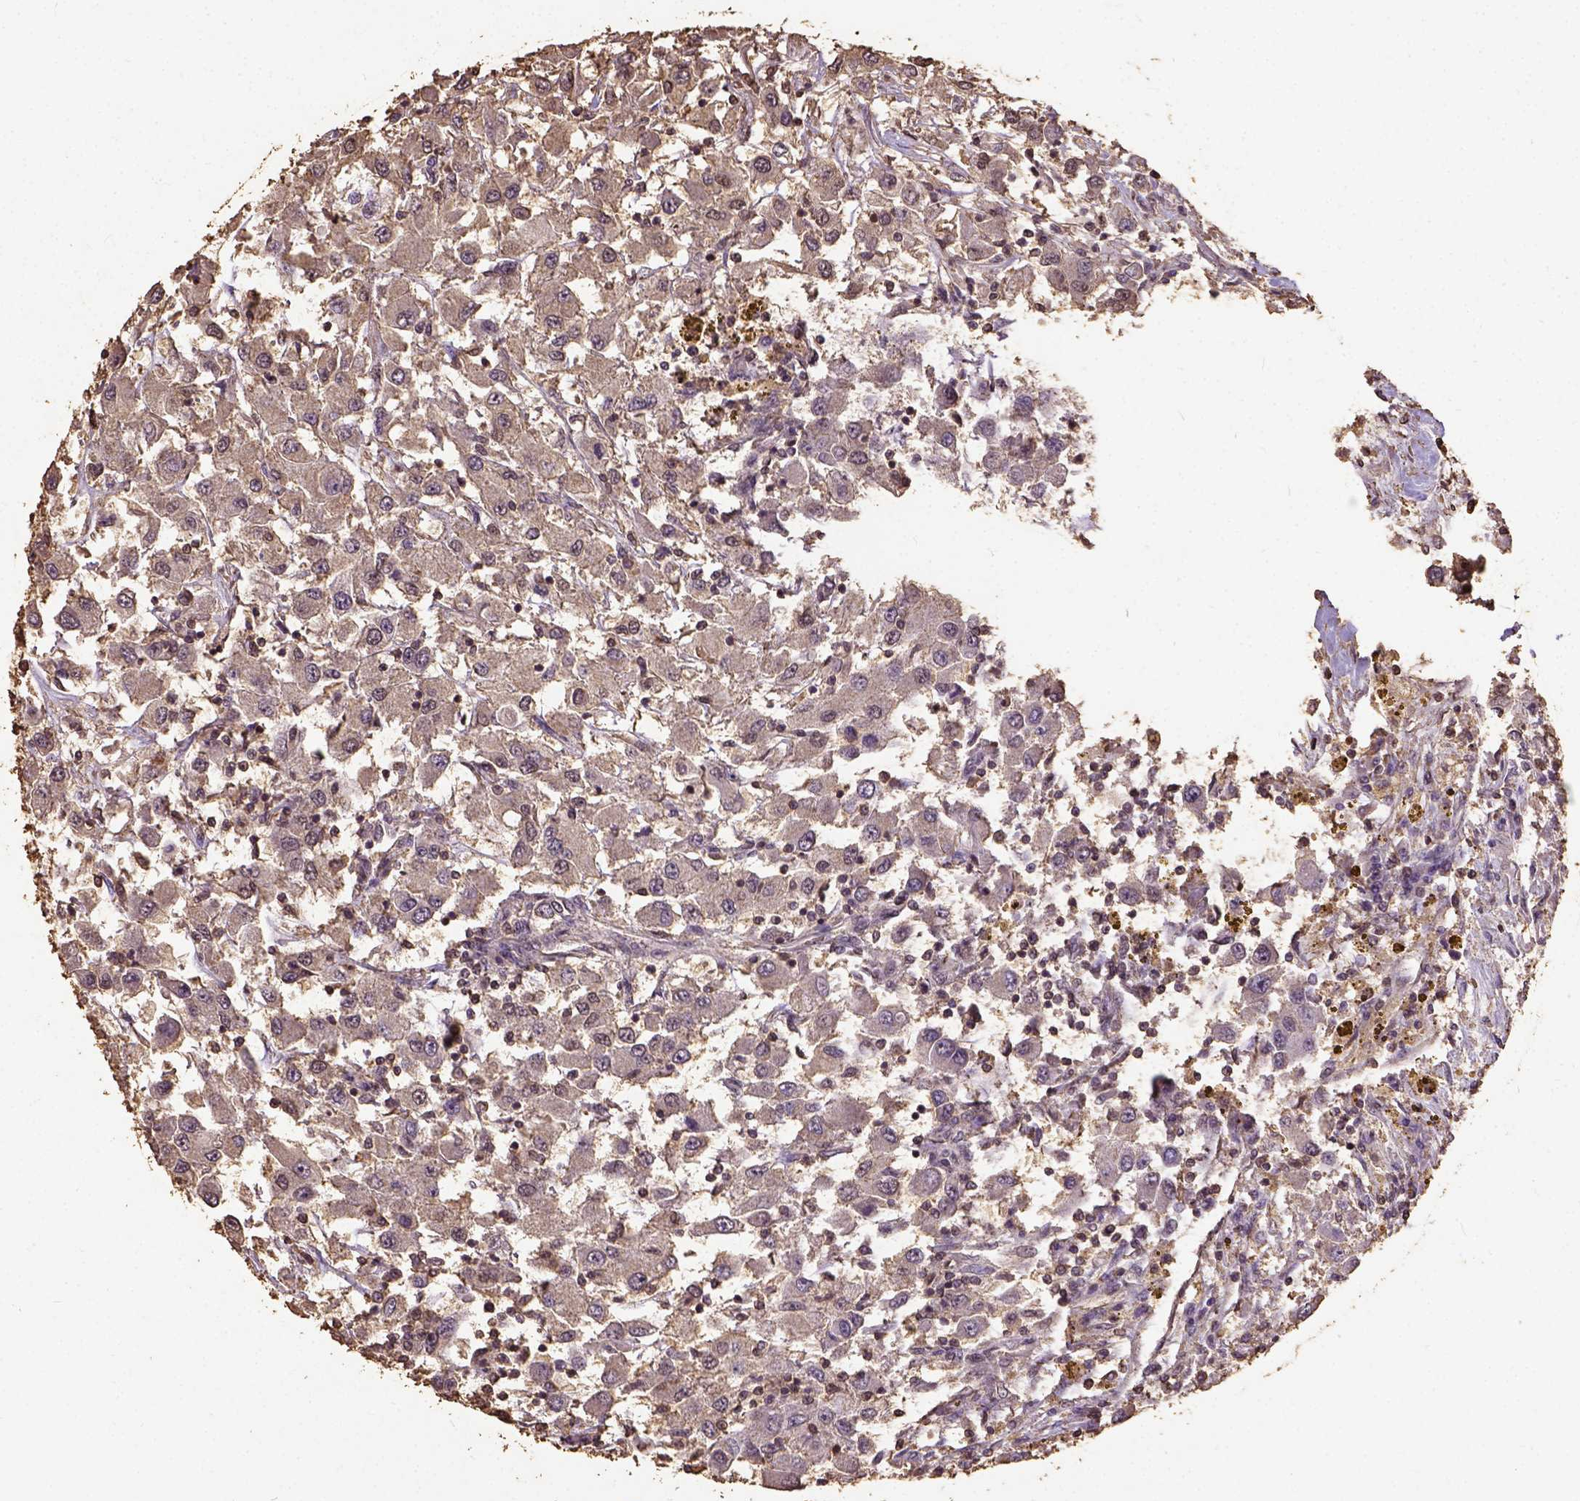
{"staining": {"intensity": "weak", "quantity": "<25%", "location": "nuclear"}, "tissue": "renal cancer", "cell_type": "Tumor cells", "image_type": "cancer", "snomed": [{"axis": "morphology", "description": "Adenocarcinoma, NOS"}, {"axis": "topography", "description": "Kidney"}], "caption": "This is an immunohistochemistry (IHC) image of human adenocarcinoma (renal). There is no positivity in tumor cells.", "gene": "NACC1", "patient": {"sex": "female", "age": 67}}